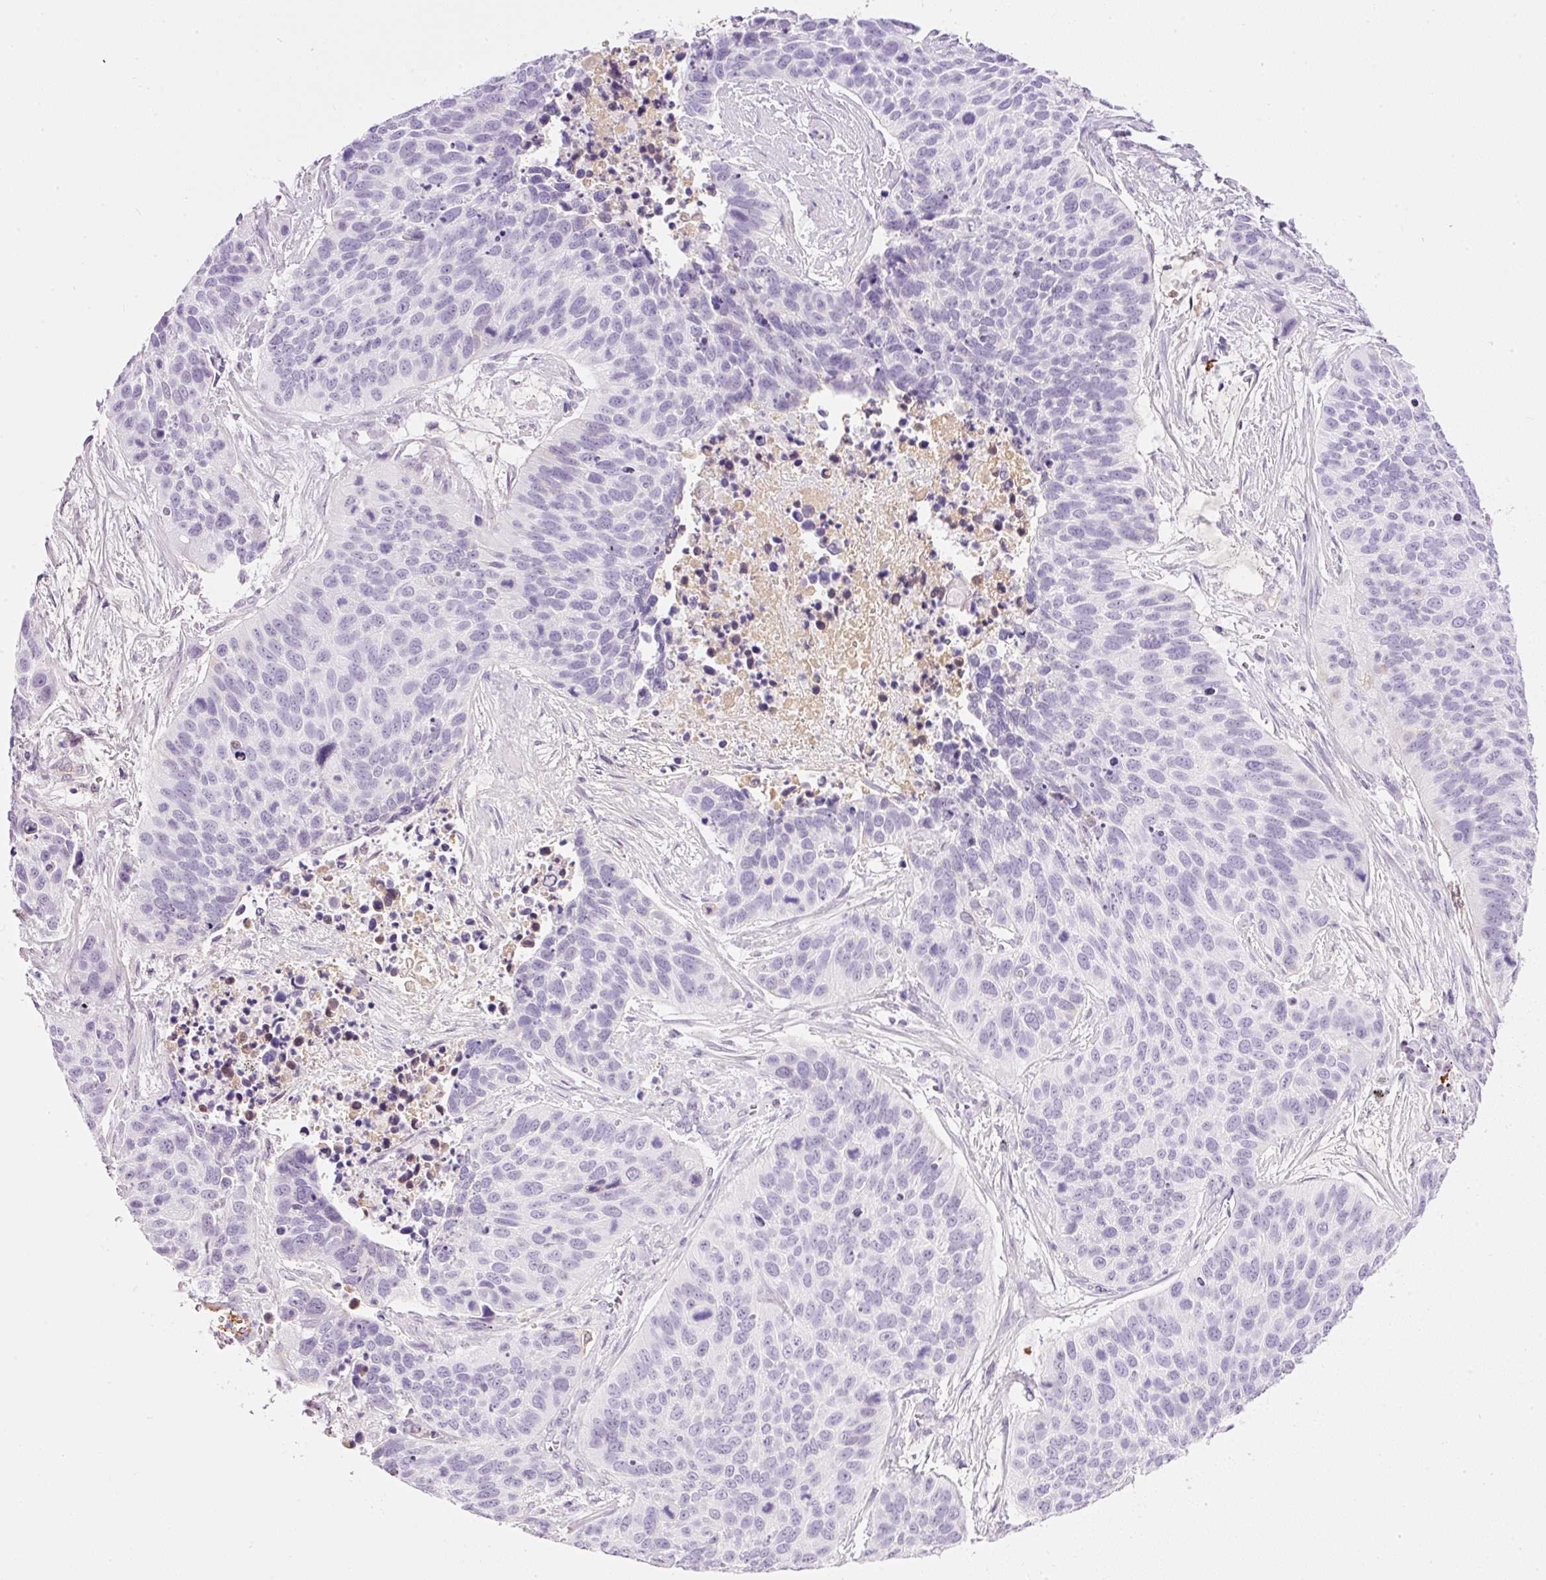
{"staining": {"intensity": "negative", "quantity": "none", "location": "none"}, "tissue": "lung cancer", "cell_type": "Tumor cells", "image_type": "cancer", "snomed": [{"axis": "morphology", "description": "Squamous cell carcinoma, NOS"}, {"axis": "topography", "description": "Lung"}], "caption": "Immunohistochemistry micrograph of squamous cell carcinoma (lung) stained for a protein (brown), which displays no positivity in tumor cells.", "gene": "PRPF38B", "patient": {"sex": "male", "age": 62}}